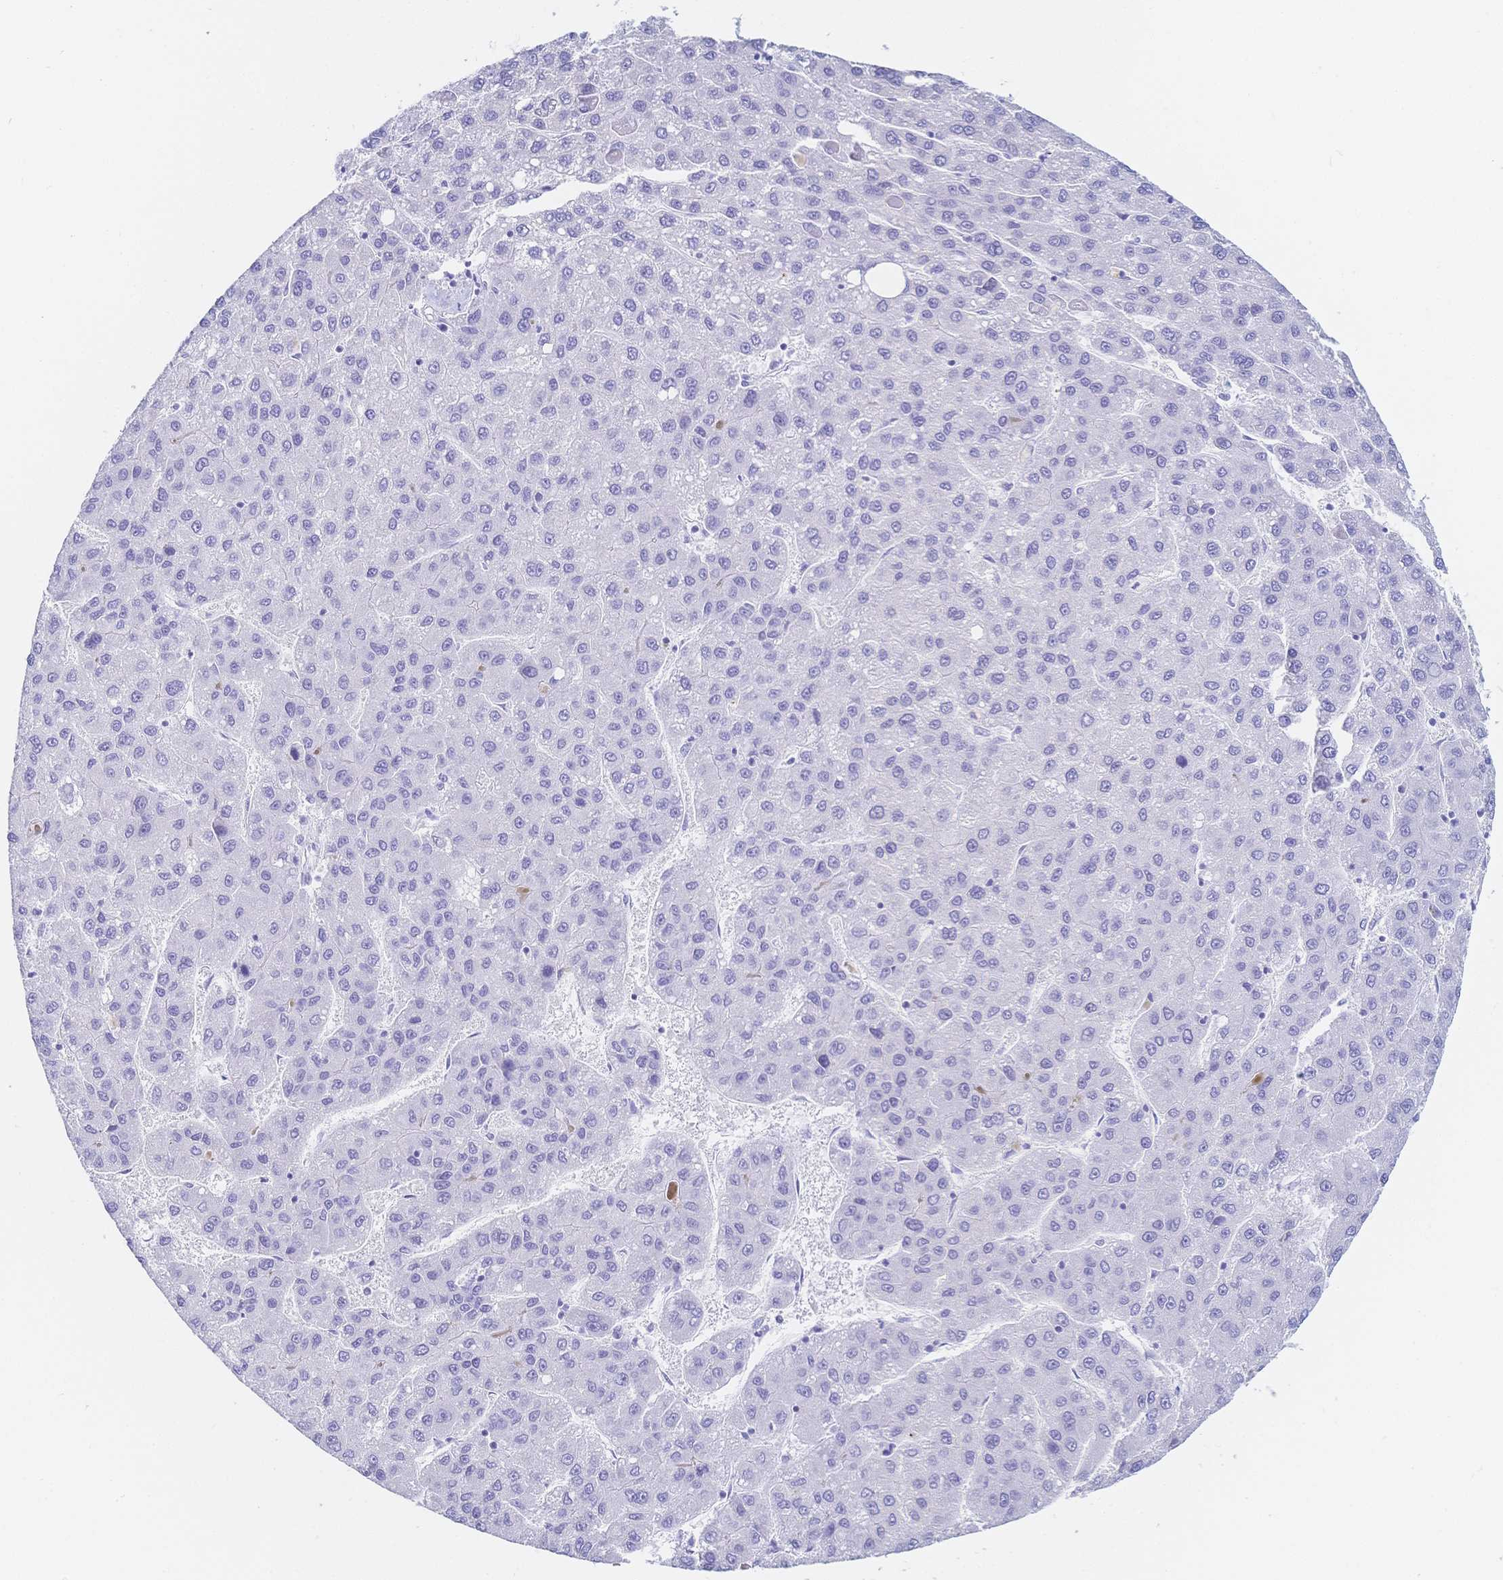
{"staining": {"intensity": "negative", "quantity": "none", "location": "none"}, "tissue": "liver cancer", "cell_type": "Tumor cells", "image_type": "cancer", "snomed": [{"axis": "morphology", "description": "Carcinoma, Hepatocellular, NOS"}, {"axis": "topography", "description": "Liver"}], "caption": "Tumor cells show no significant staining in hepatocellular carcinoma (liver). The staining is performed using DAB brown chromogen with nuclei counter-stained in using hematoxylin.", "gene": "MEP1B", "patient": {"sex": "female", "age": 82}}